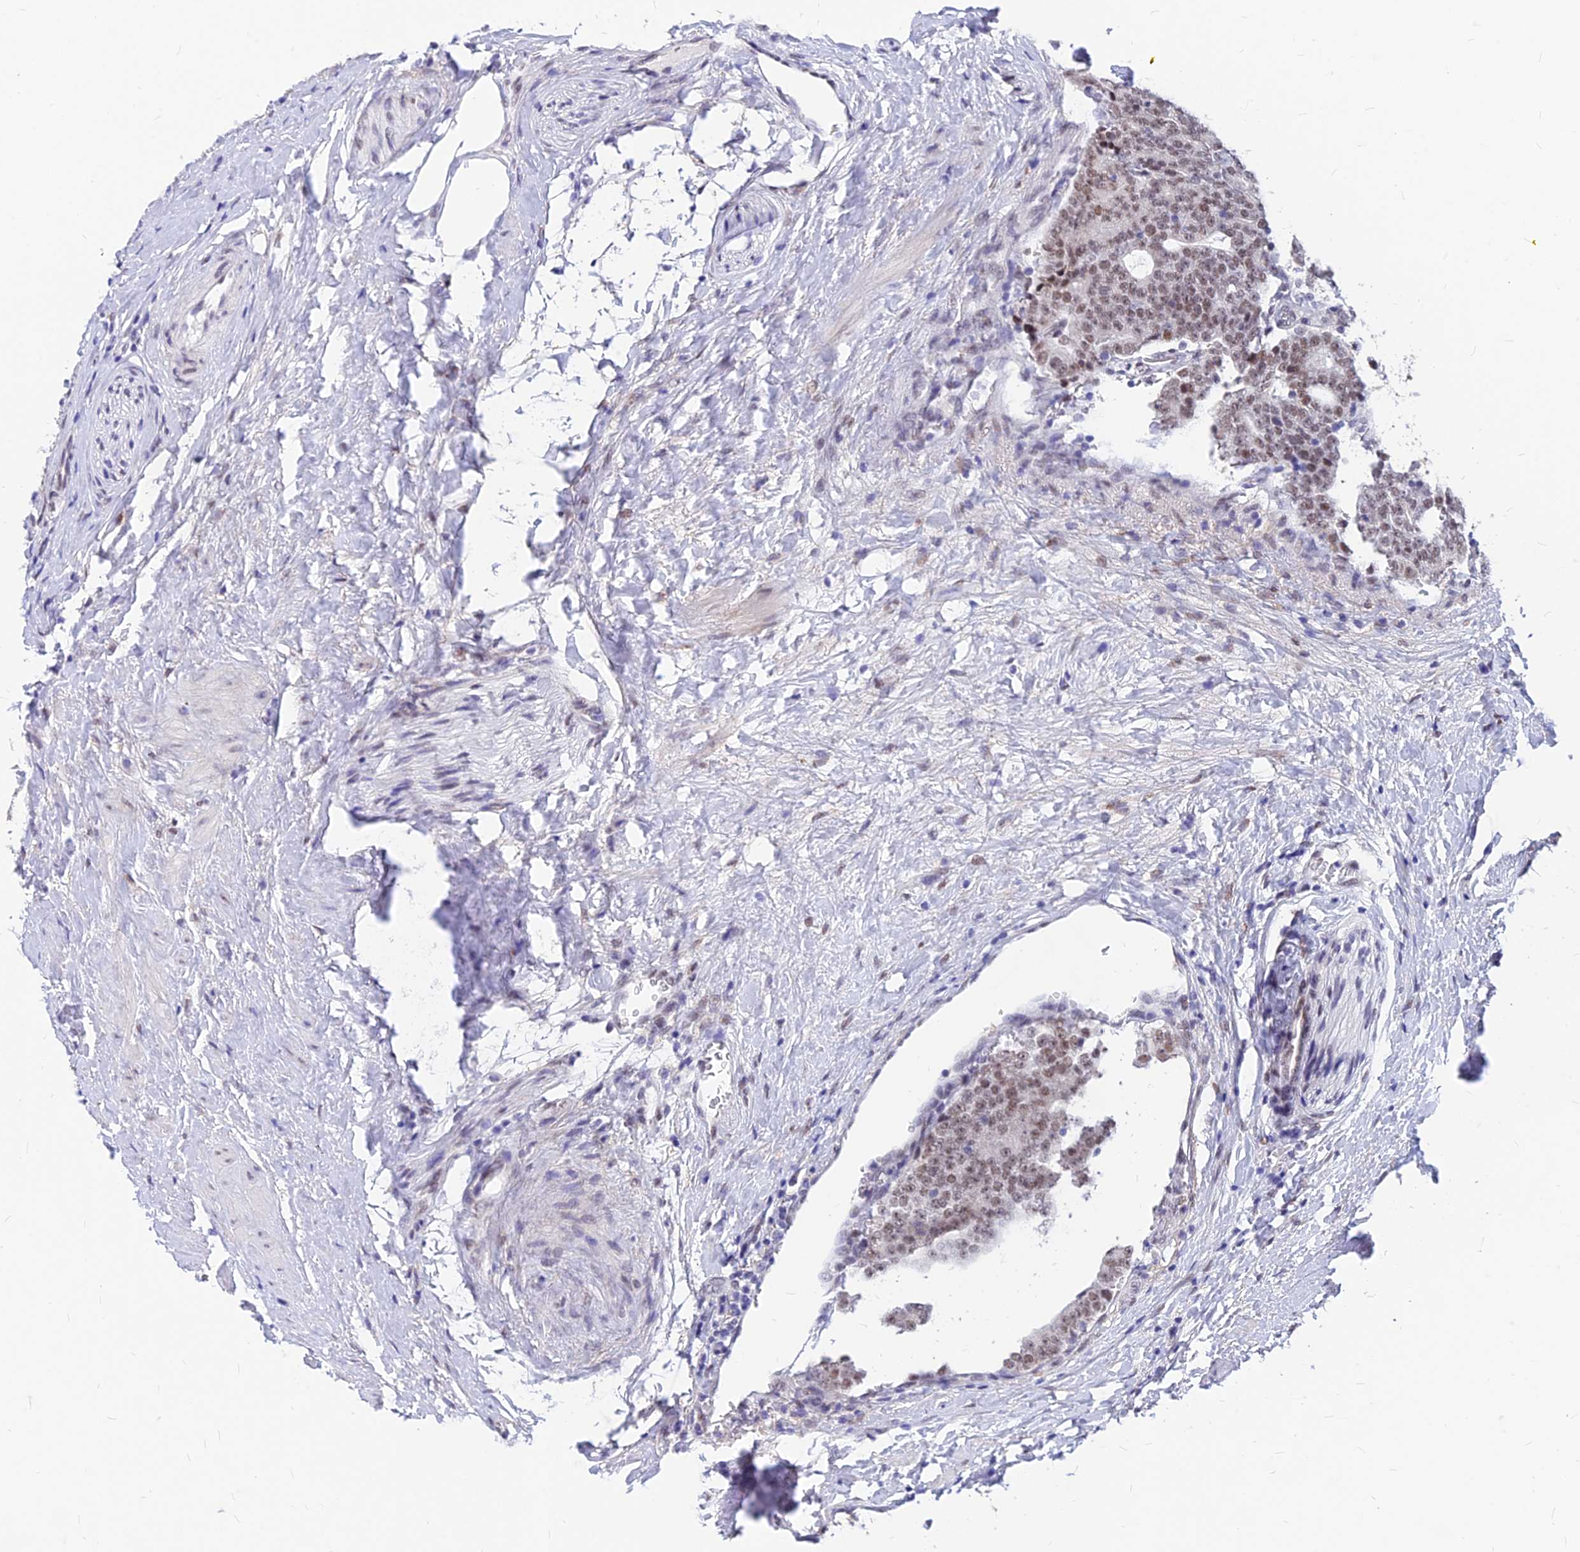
{"staining": {"intensity": "weak", "quantity": ">75%", "location": "nuclear"}, "tissue": "prostate cancer", "cell_type": "Tumor cells", "image_type": "cancer", "snomed": [{"axis": "morphology", "description": "Adenocarcinoma, High grade"}, {"axis": "topography", "description": "Prostate"}], "caption": "Human prostate cancer (adenocarcinoma (high-grade)) stained with a protein marker displays weak staining in tumor cells.", "gene": "KCTD13", "patient": {"sex": "male", "age": 56}}